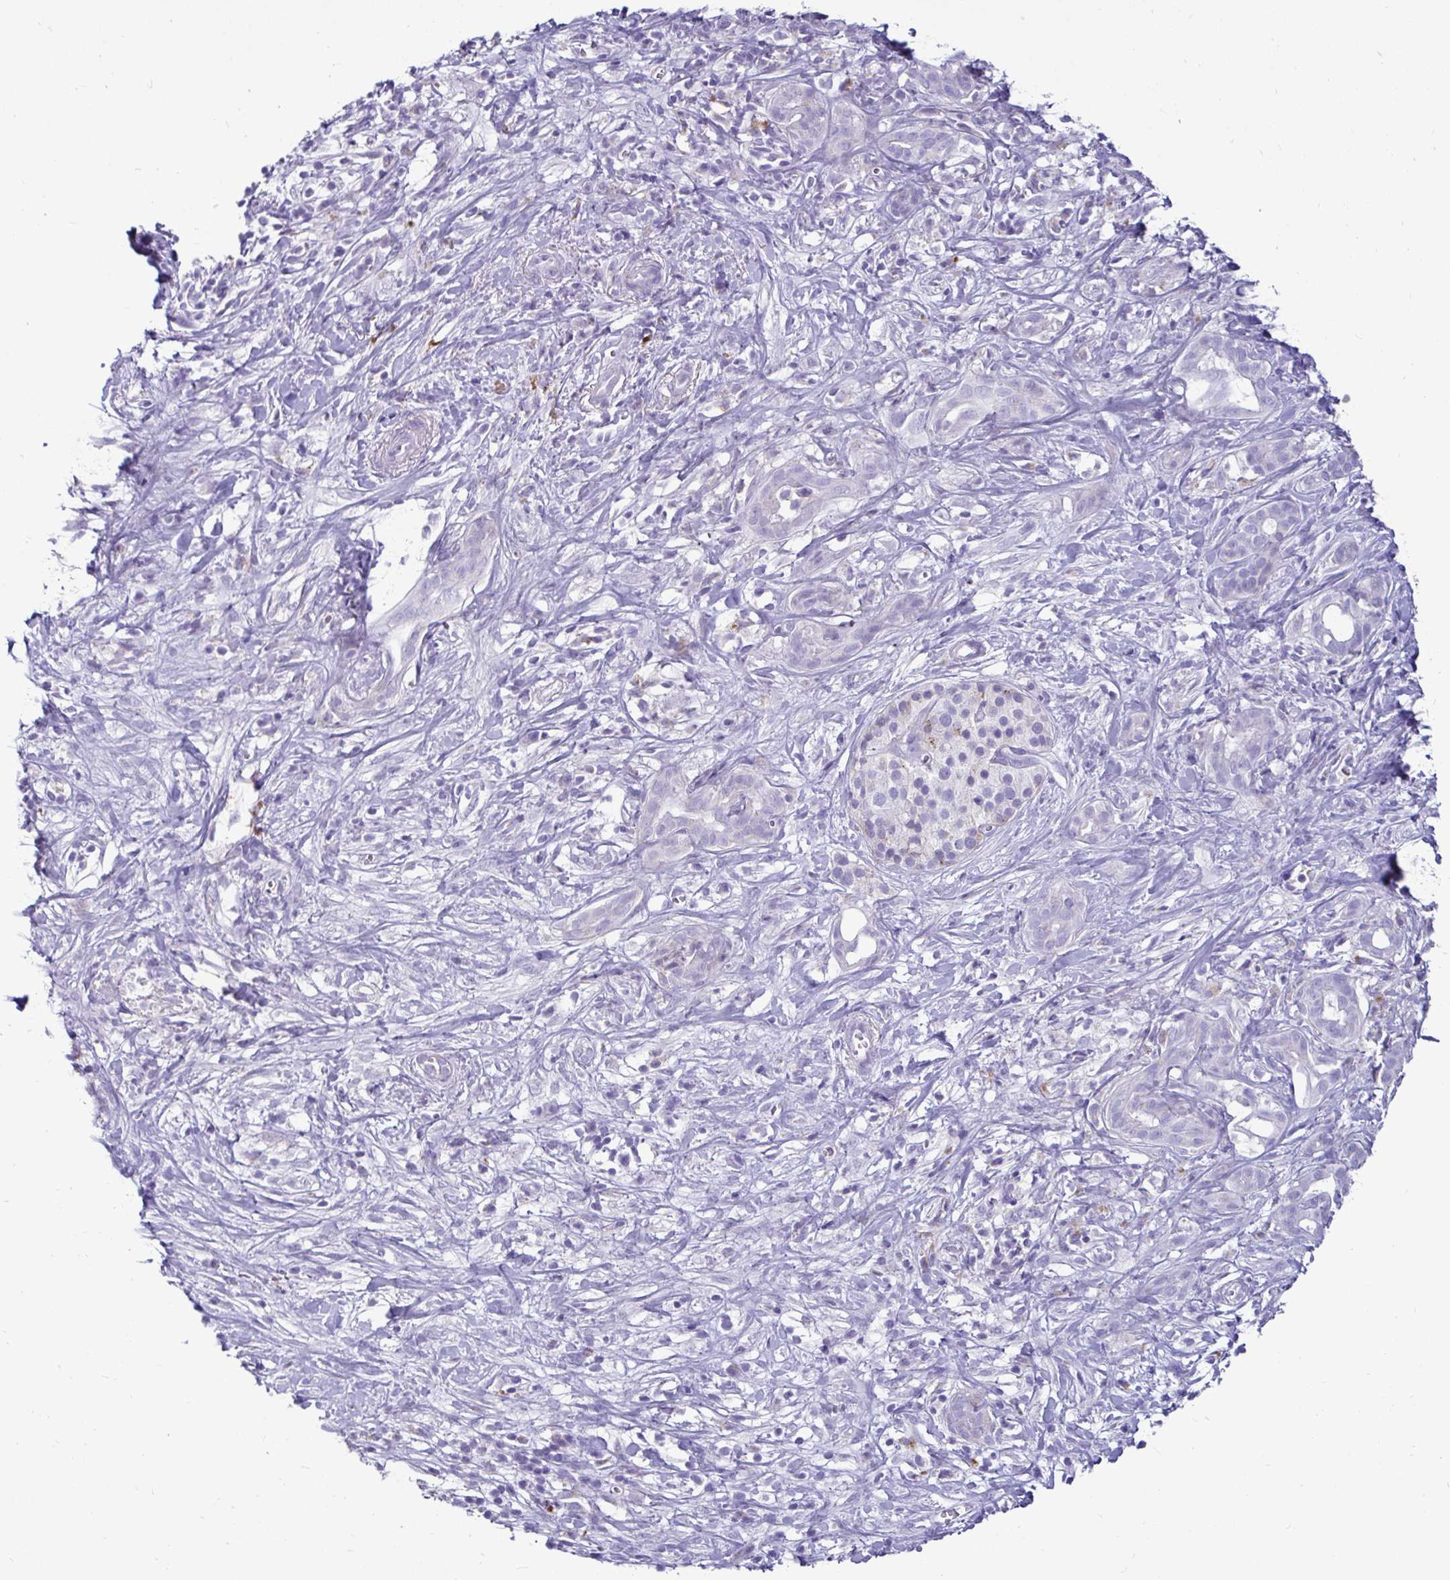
{"staining": {"intensity": "negative", "quantity": "none", "location": "none"}, "tissue": "pancreatic cancer", "cell_type": "Tumor cells", "image_type": "cancer", "snomed": [{"axis": "morphology", "description": "Adenocarcinoma, NOS"}, {"axis": "topography", "description": "Pancreas"}], "caption": "Human pancreatic cancer stained for a protein using immunohistochemistry displays no expression in tumor cells.", "gene": "CTSZ", "patient": {"sex": "male", "age": 61}}